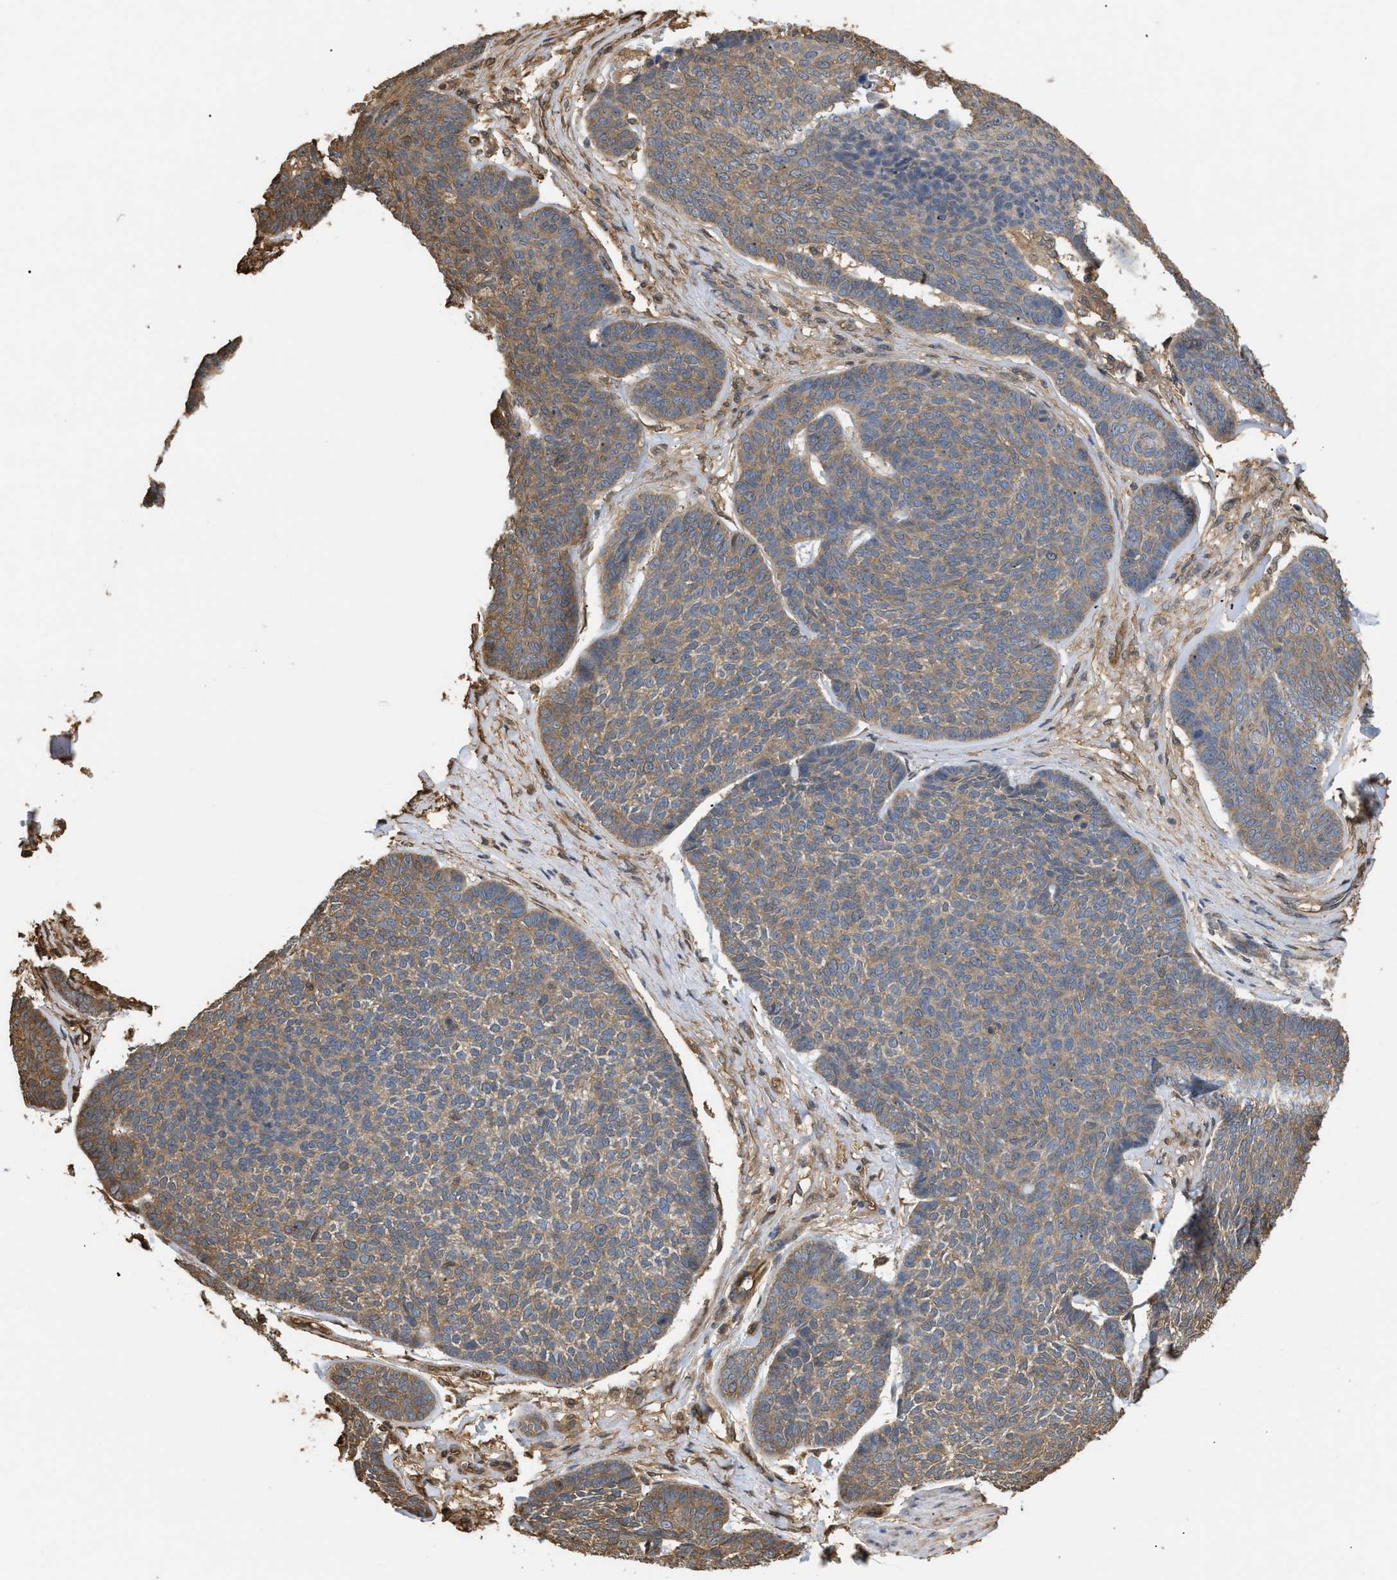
{"staining": {"intensity": "moderate", "quantity": ">75%", "location": "cytoplasmic/membranous"}, "tissue": "skin cancer", "cell_type": "Tumor cells", "image_type": "cancer", "snomed": [{"axis": "morphology", "description": "Basal cell carcinoma"}, {"axis": "topography", "description": "Skin"}], "caption": "Basal cell carcinoma (skin) tissue shows moderate cytoplasmic/membranous staining in approximately >75% of tumor cells, visualized by immunohistochemistry.", "gene": "CALM1", "patient": {"sex": "male", "age": 84}}